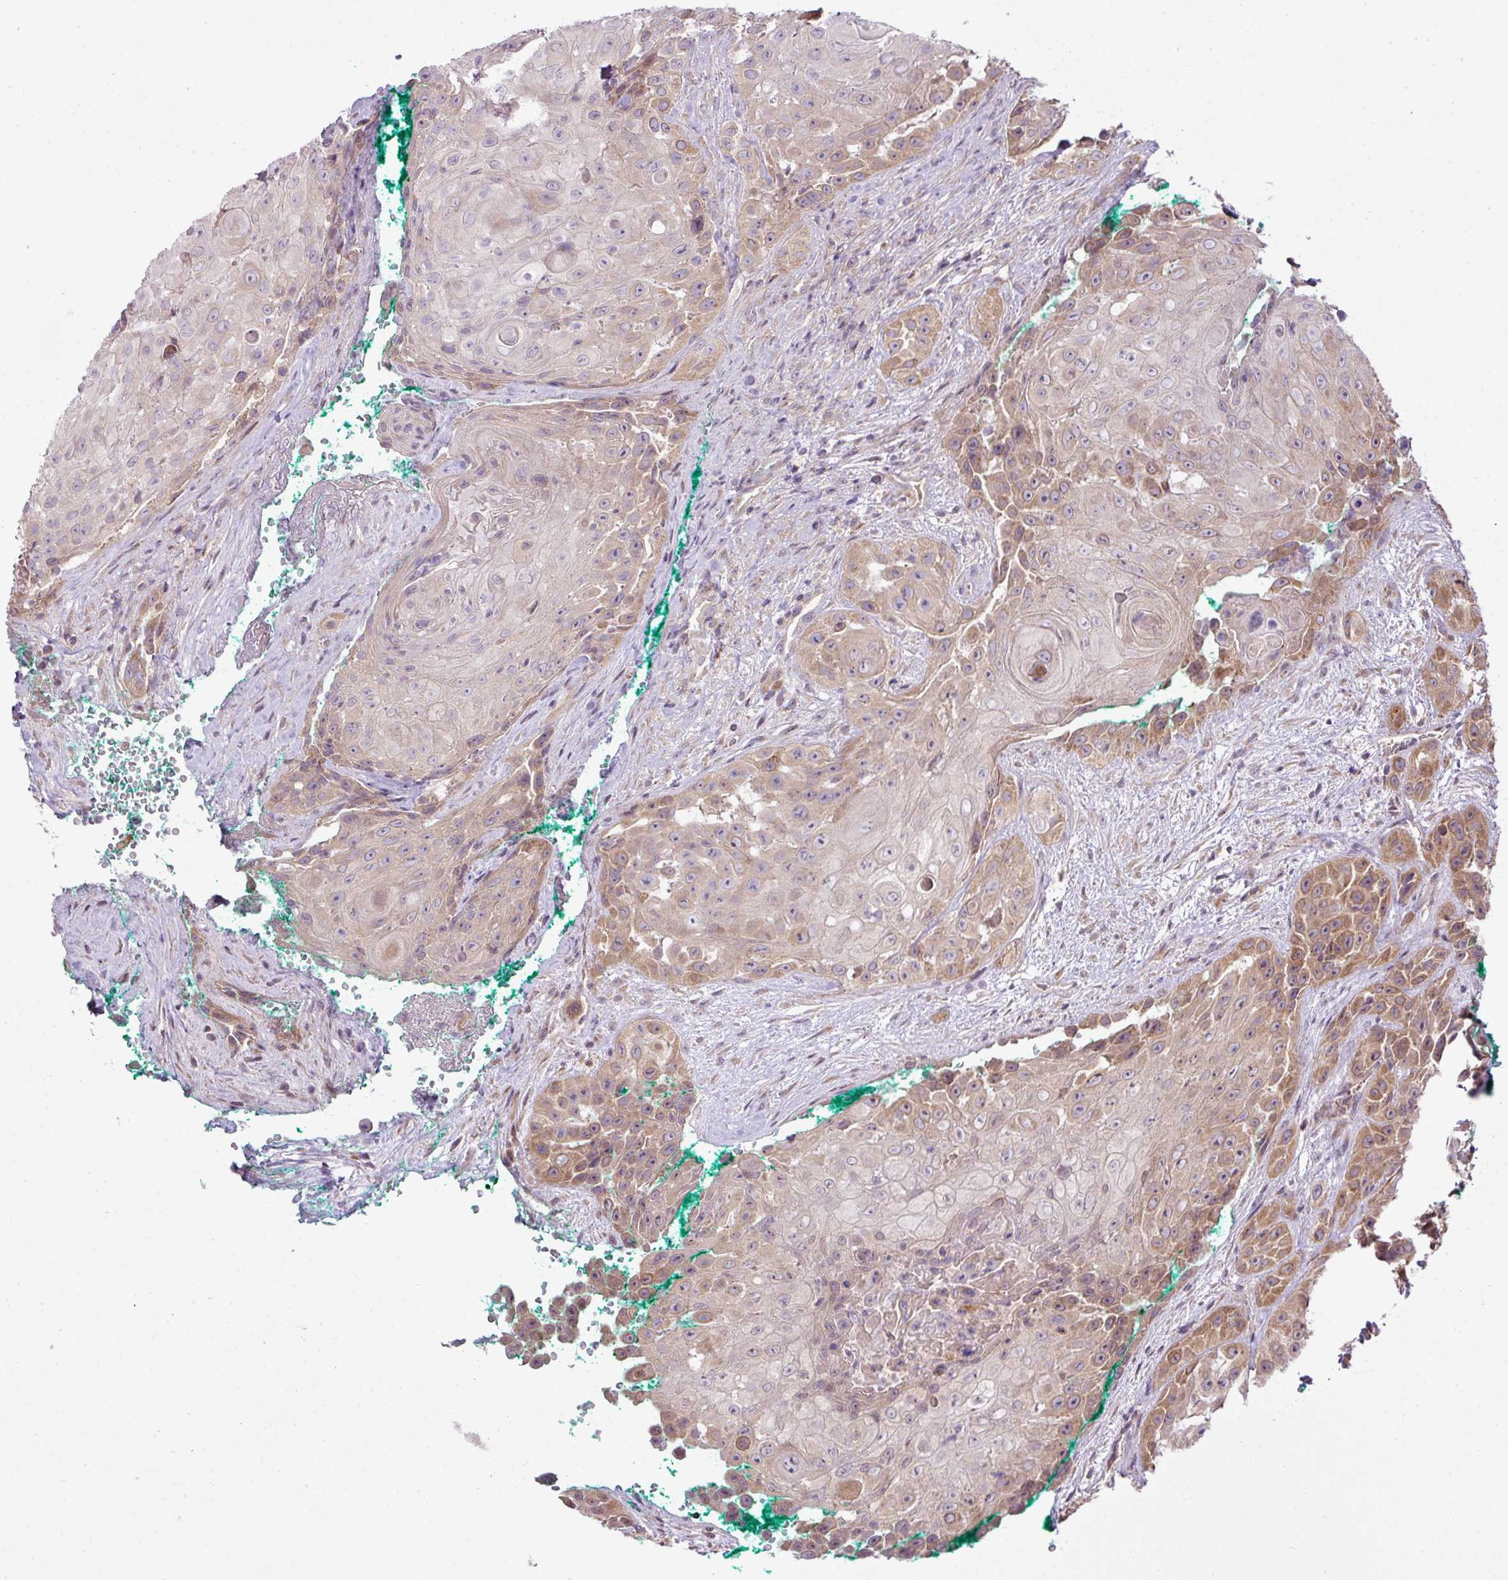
{"staining": {"intensity": "moderate", "quantity": "<25%", "location": "cytoplasmic/membranous"}, "tissue": "head and neck cancer", "cell_type": "Tumor cells", "image_type": "cancer", "snomed": [{"axis": "morphology", "description": "Squamous cell carcinoma, NOS"}, {"axis": "topography", "description": "Head-Neck"}], "caption": "Moderate cytoplasmic/membranous protein positivity is appreciated in about <25% of tumor cells in head and neck squamous cell carcinoma.", "gene": "COX18", "patient": {"sex": "male", "age": 83}}